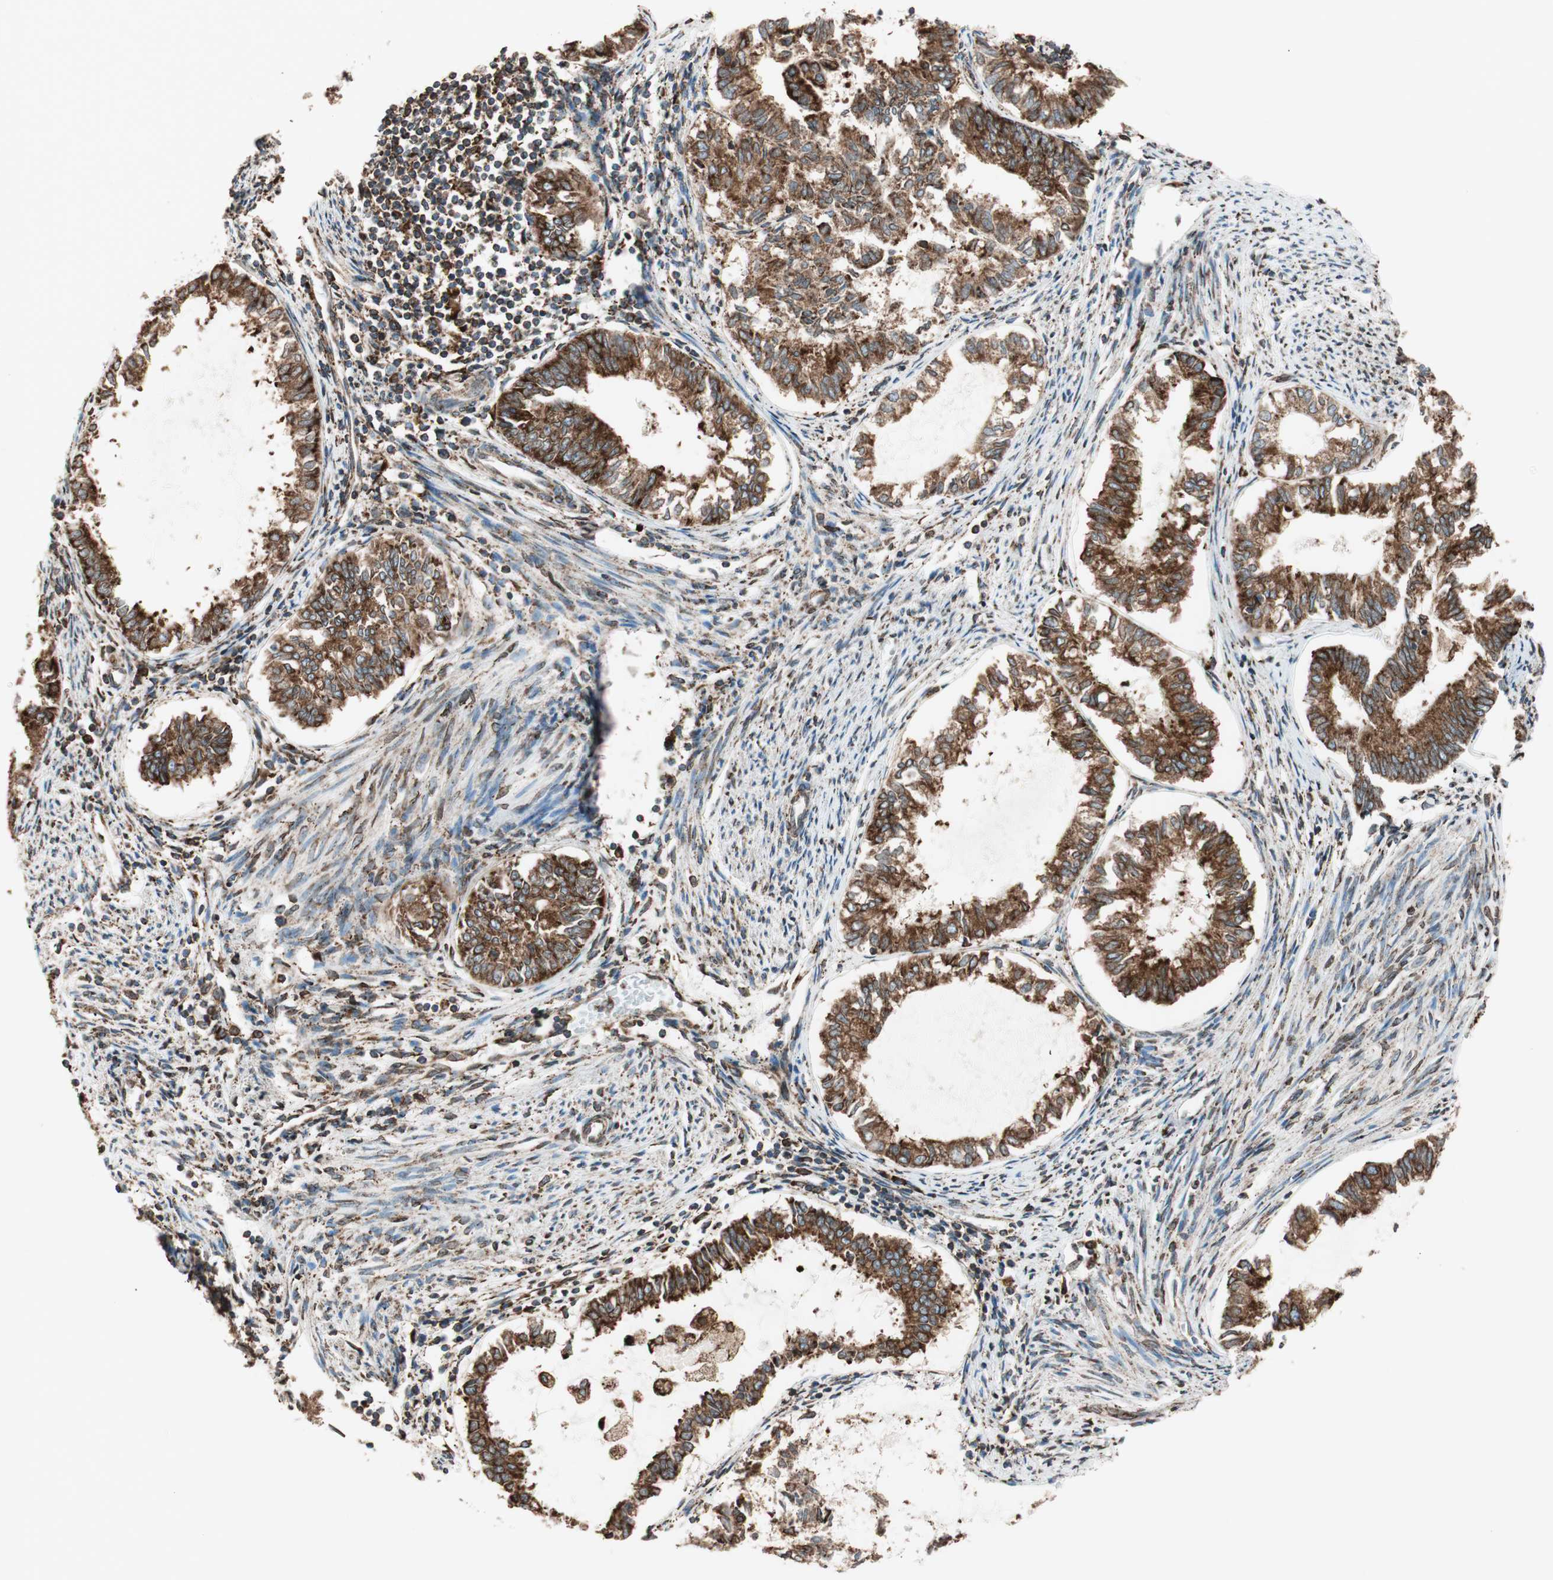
{"staining": {"intensity": "strong", "quantity": ">75%", "location": "cytoplasmic/membranous"}, "tissue": "endometrial cancer", "cell_type": "Tumor cells", "image_type": "cancer", "snomed": [{"axis": "morphology", "description": "Adenocarcinoma, NOS"}, {"axis": "topography", "description": "Endometrium"}], "caption": "Tumor cells demonstrate strong cytoplasmic/membranous staining in about >75% of cells in adenocarcinoma (endometrial). (brown staining indicates protein expression, while blue staining denotes nuclei).", "gene": "PRKCSH", "patient": {"sex": "female", "age": 86}}